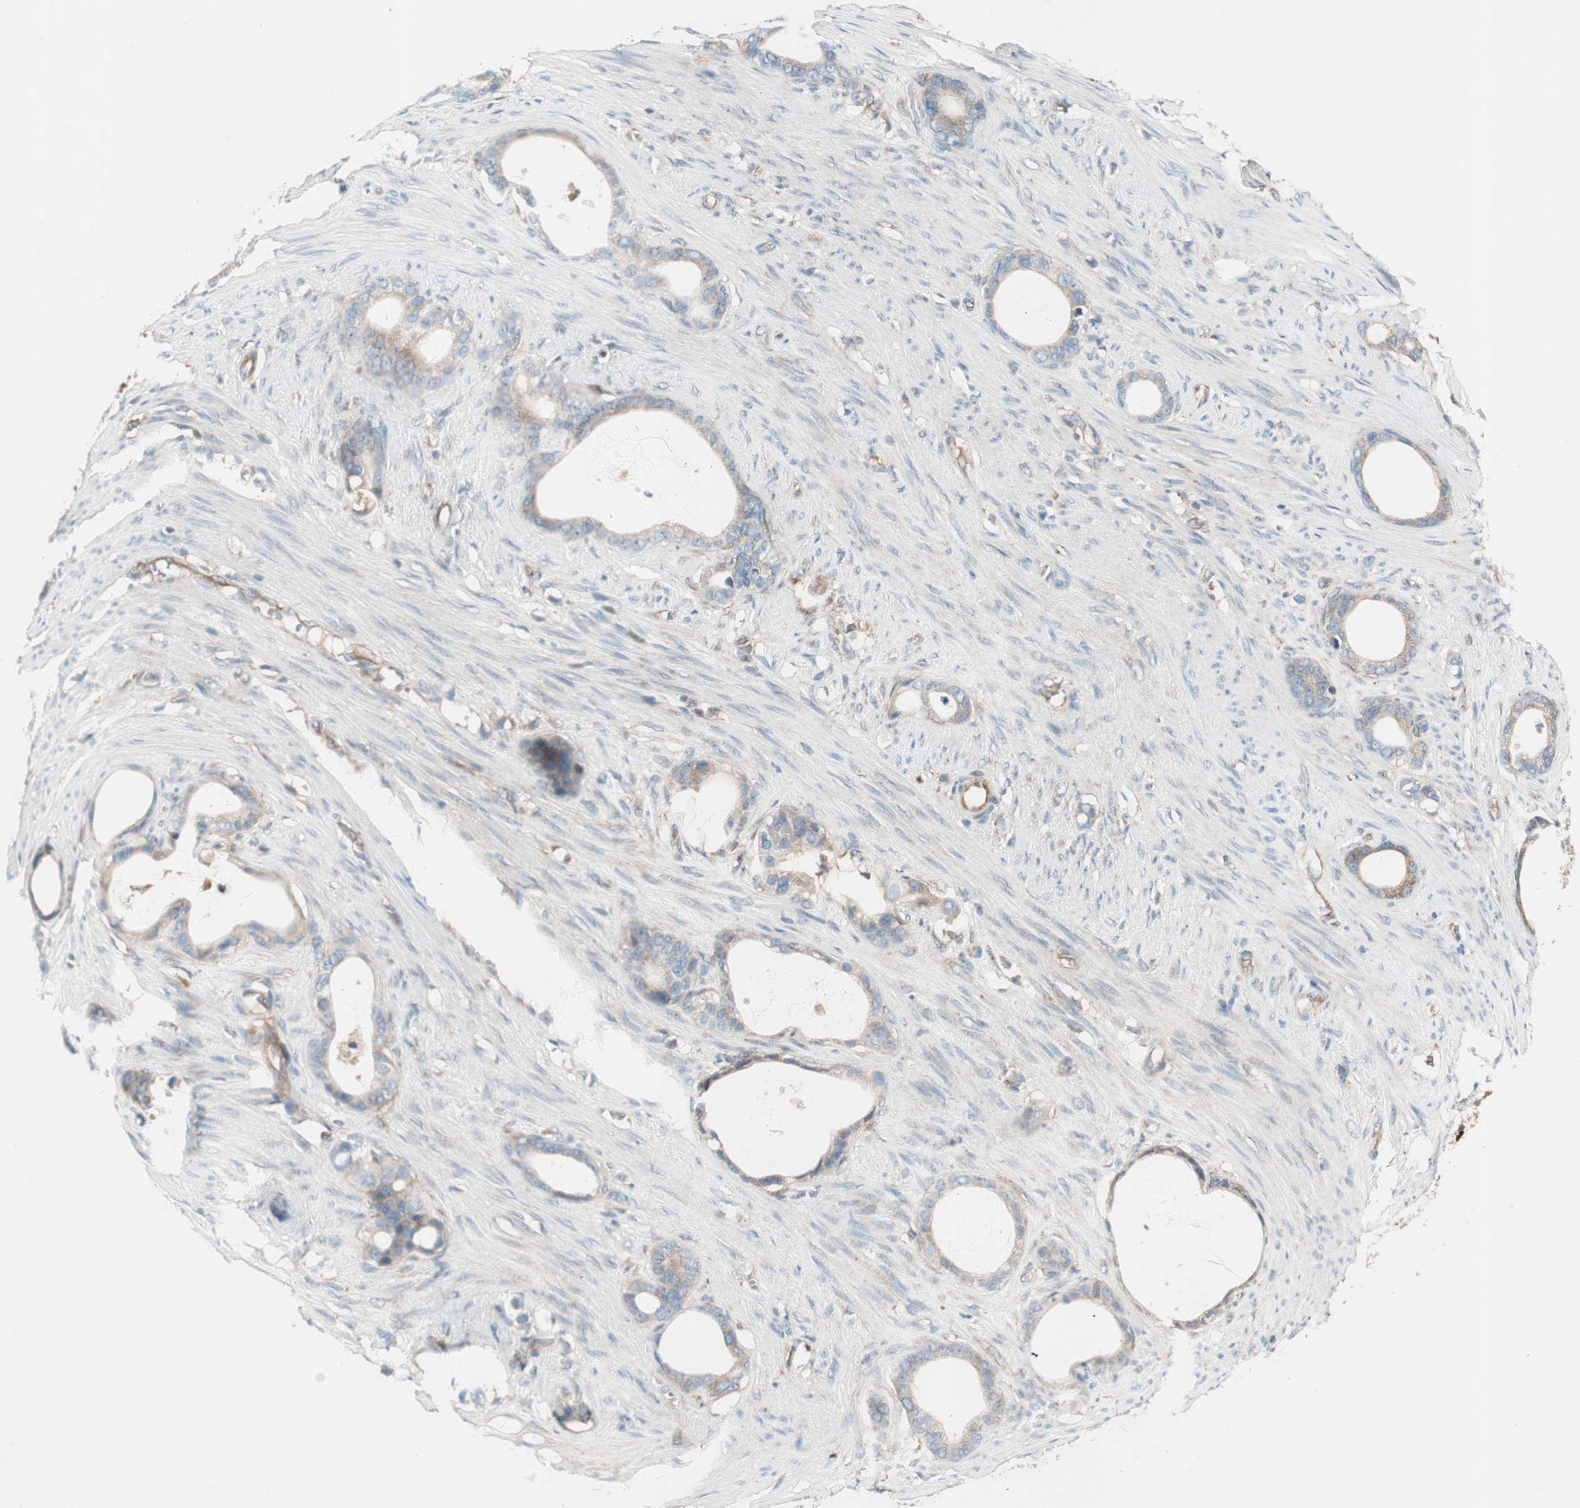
{"staining": {"intensity": "moderate", "quantity": ">75%", "location": "cytoplasmic/membranous"}, "tissue": "stomach cancer", "cell_type": "Tumor cells", "image_type": "cancer", "snomed": [{"axis": "morphology", "description": "Adenocarcinoma, NOS"}, {"axis": "topography", "description": "Stomach"}], "caption": "This photomicrograph shows stomach cancer stained with IHC to label a protein in brown. The cytoplasmic/membranous of tumor cells show moderate positivity for the protein. Nuclei are counter-stained blue.", "gene": "RAB5A", "patient": {"sex": "female", "age": 75}}